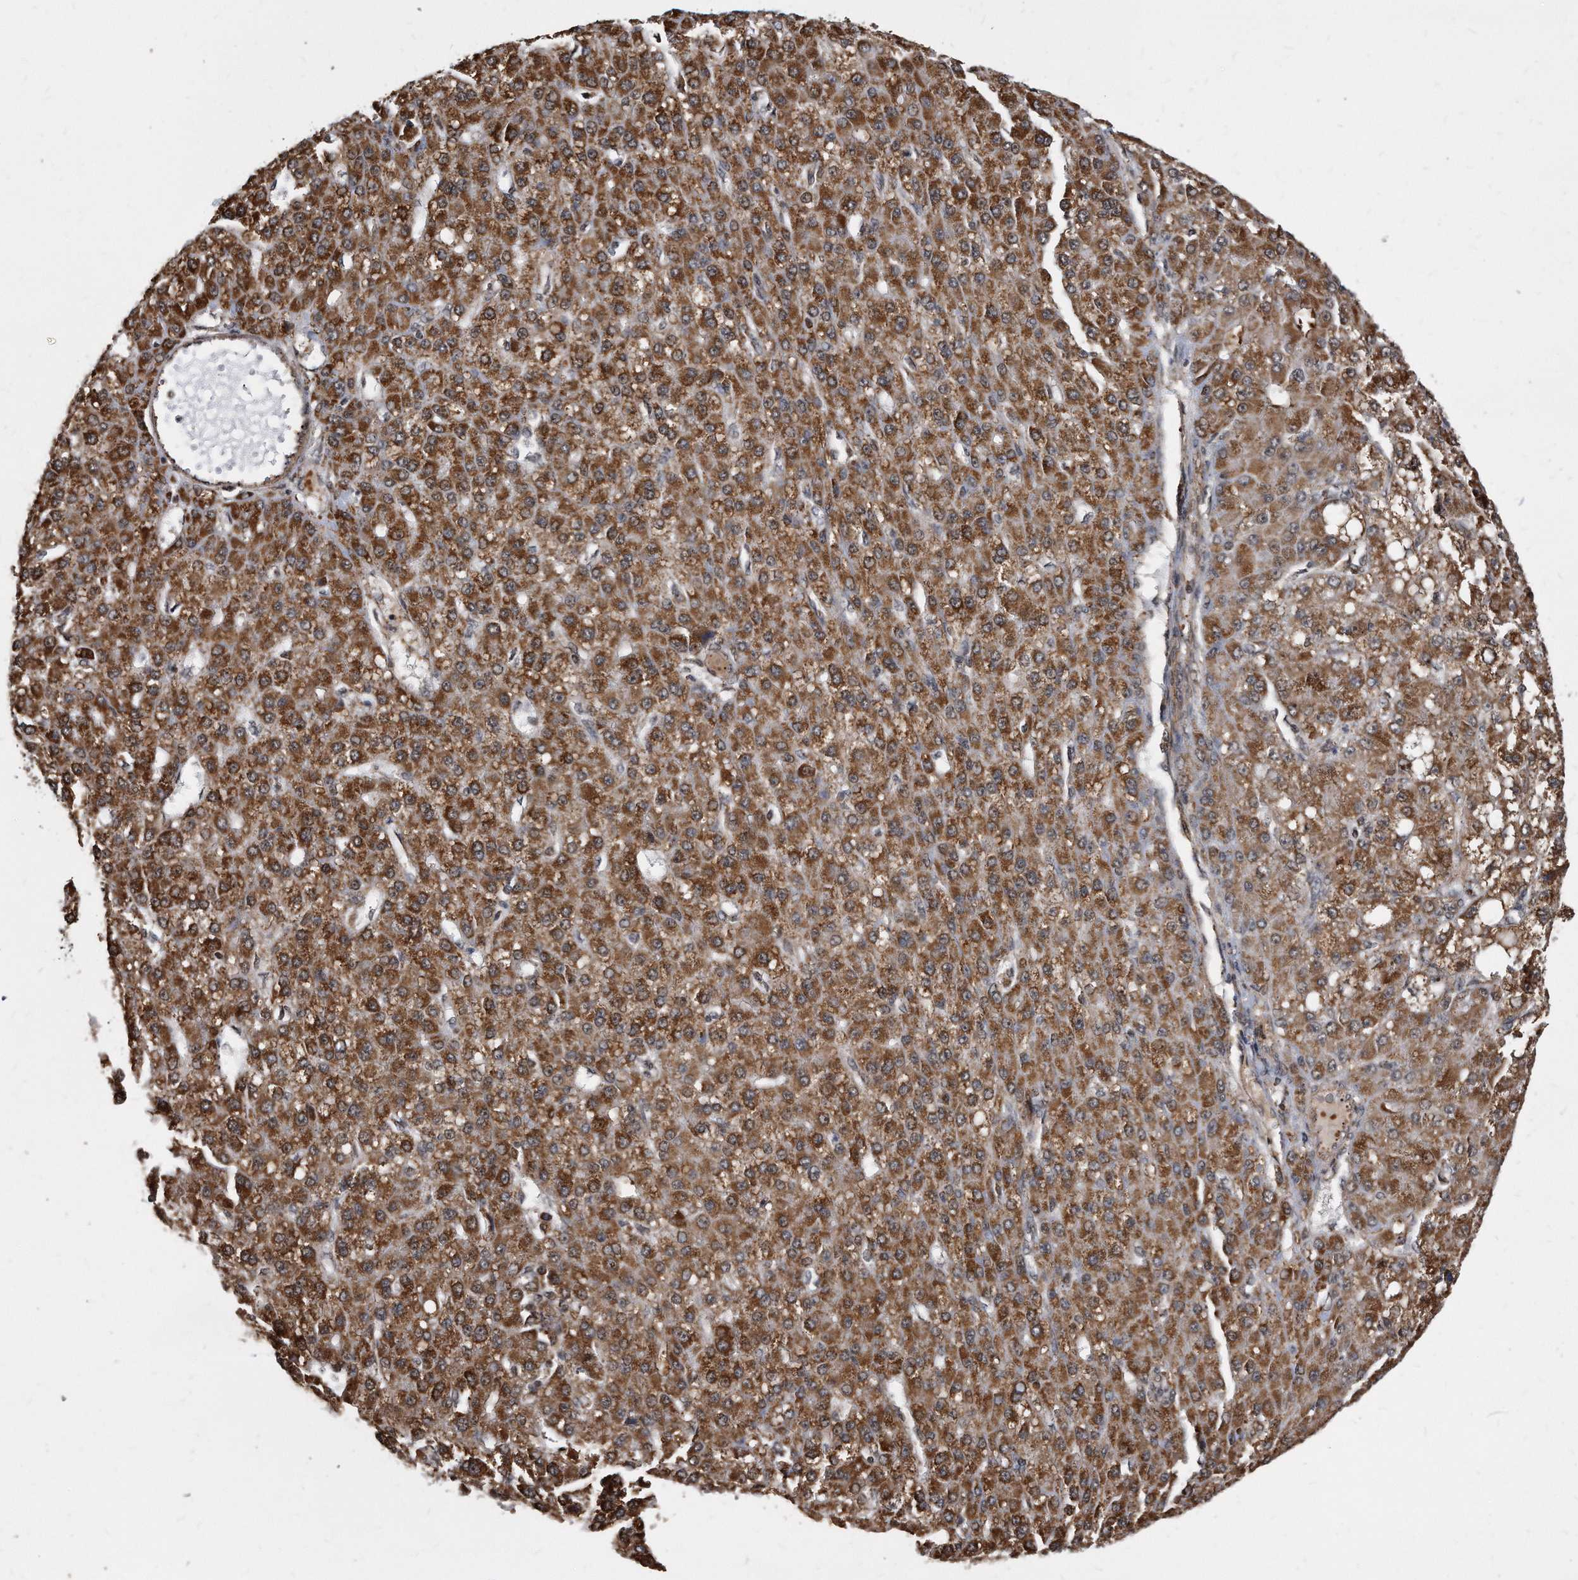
{"staining": {"intensity": "strong", "quantity": ">75%", "location": "cytoplasmic/membranous"}, "tissue": "liver cancer", "cell_type": "Tumor cells", "image_type": "cancer", "snomed": [{"axis": "morphology", "description": "Carcinoma, Hepatocellular, NOS"}, {"axis": "topography", "description": "Liver"}], "caption": "This photomicrograph shows immunohistochemistry (IHC) staining of human liver cancer (hepatocellular carcinoma), with high strong cytoplasmic/membranous staining in approximately >75% of tumor cells.", "gene": "DUSP22", "patient": {"sex": "male", "age": 67}}